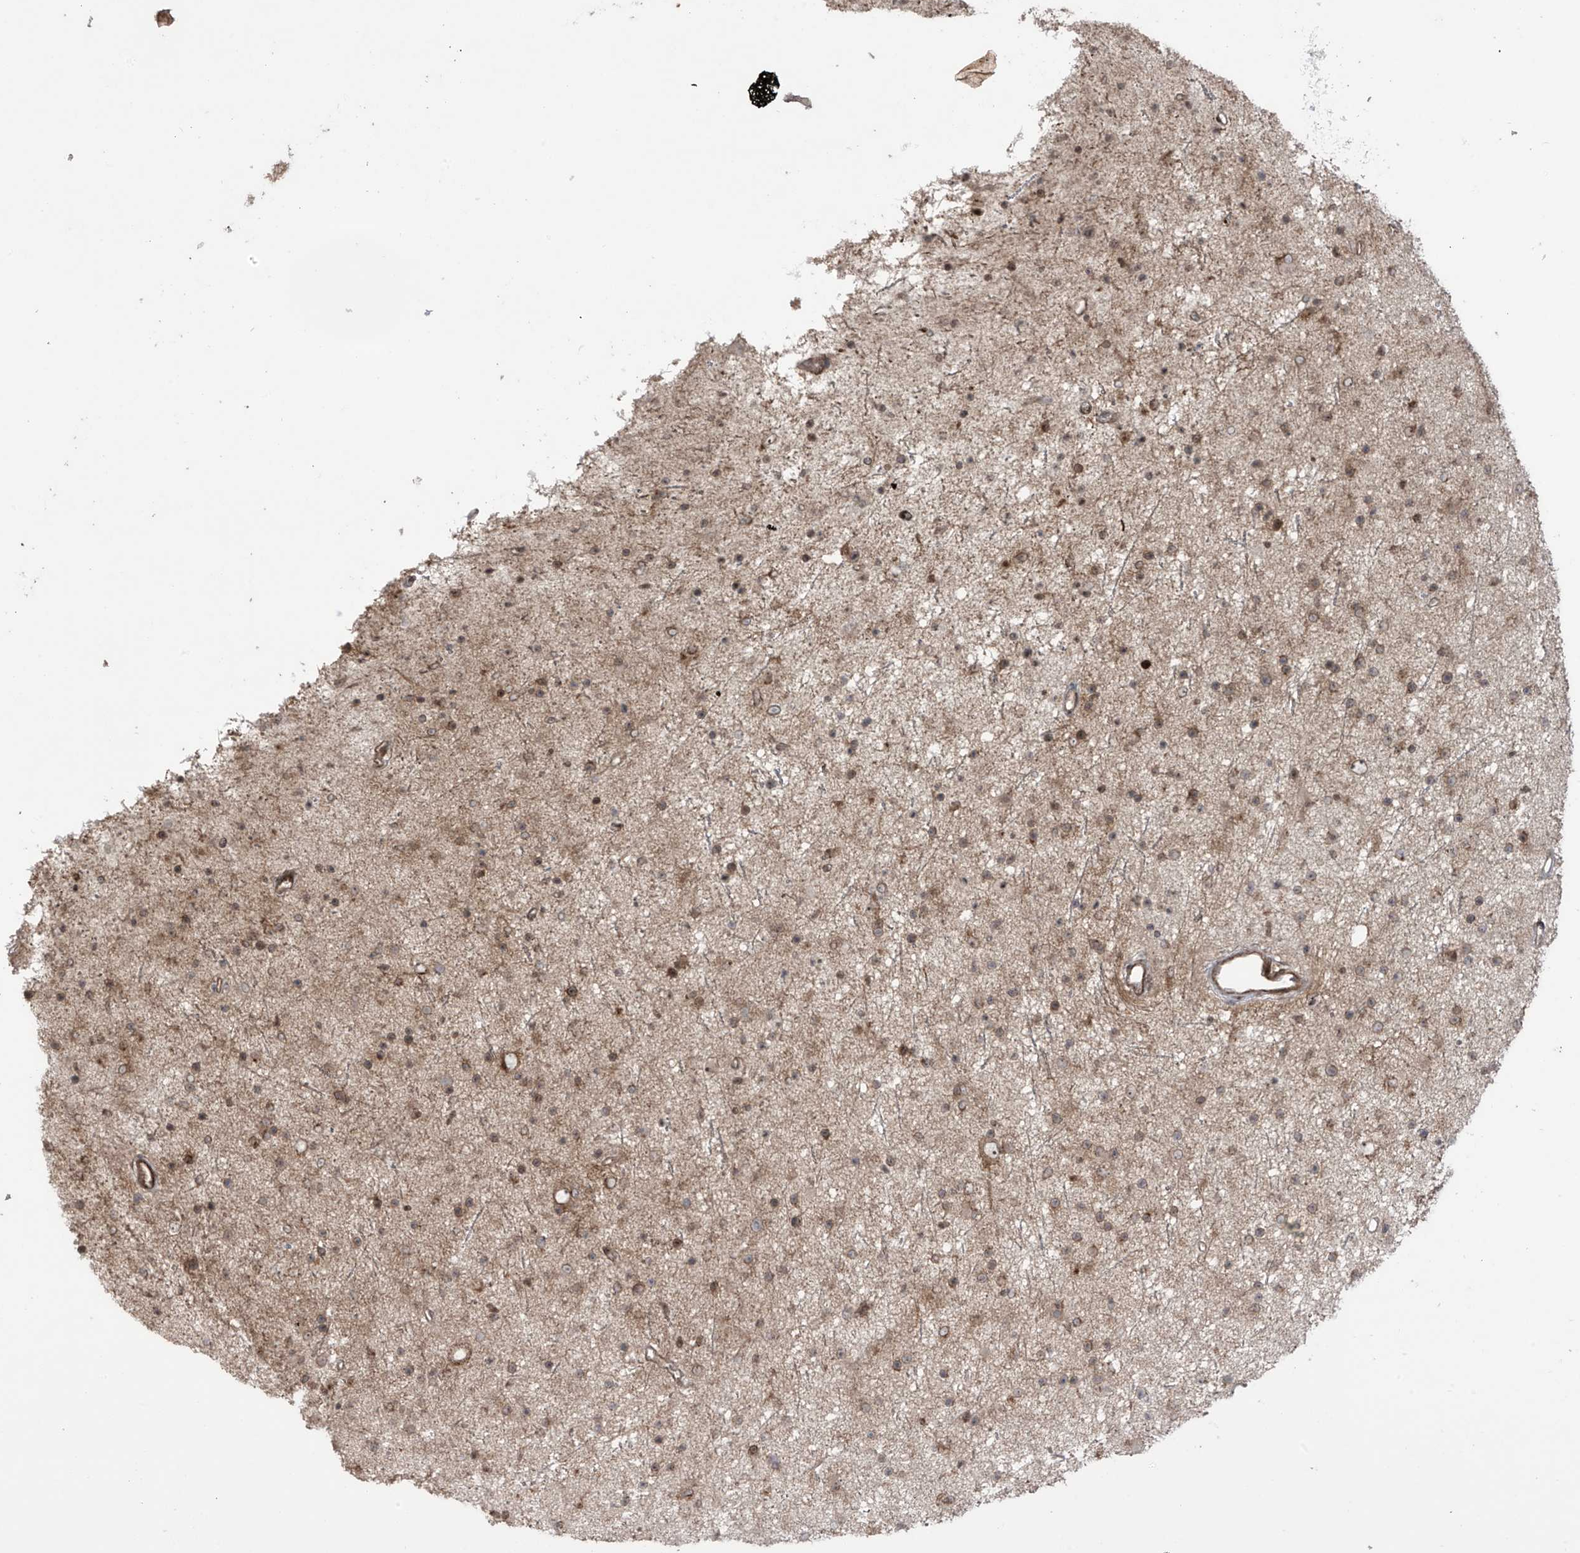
{"staining": {"intensity": "weak", "quantity": ">75%", "location": "cytoplasmic/membranous"}, "tissue": "glioma", "cell_type": "Tumor cells", "image_type": "cancer", "snomed": [{"axis": "morphology", "description": "Glioma, malignant, Low grade"}, {"axis": "topography", "description": "Cerebral cortex"}], "caption": "About >75% of tumor cells in human glioma demonstrate weak cytoplasmic/membranous protein positivity as visualized by brown immunohistochemical staining.", "gene": "LRRC74A", "patient": {"sex": "female", "age": 39}}